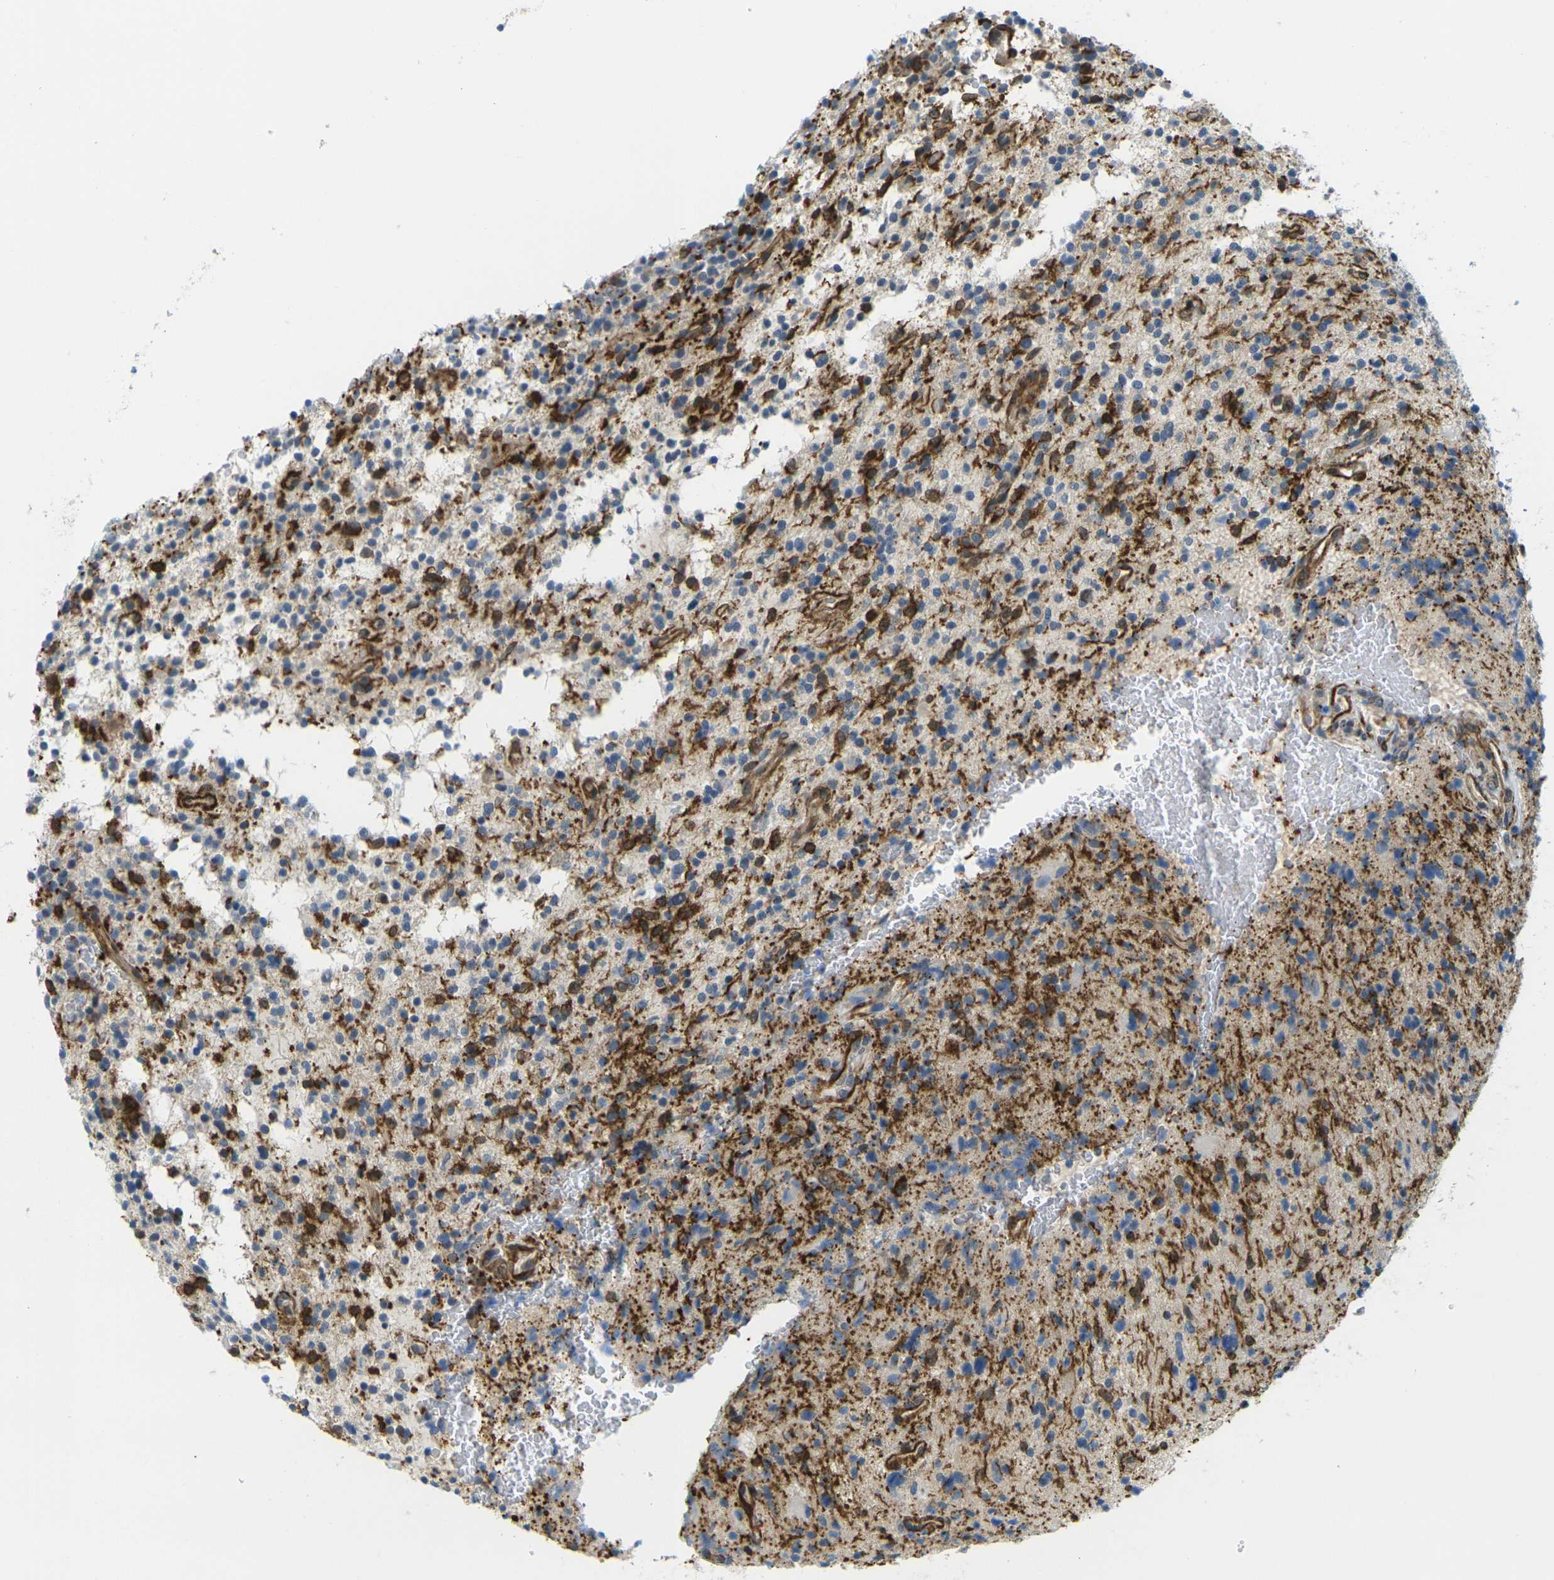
{"staining": {"intensity": "strong", "quantity": "<25%", "location": "cytoplasmic/membranous"}, "tissue": "glioma", "cell_type": "Tumor cells", "image_type": "cancer", "snomed": [{"axis": "morphology", "description": "Glioma, malignant, High grade"}, {"axis": "topography", "description": "Brain"}], "caption": "Tumor cells exhibit strong cytoplasmic/membranous staining in approximately <25% of cells in malignant glioma (high-grade).", "gene": "LASP1", "patient": {"sex": "male", "age": 48}}